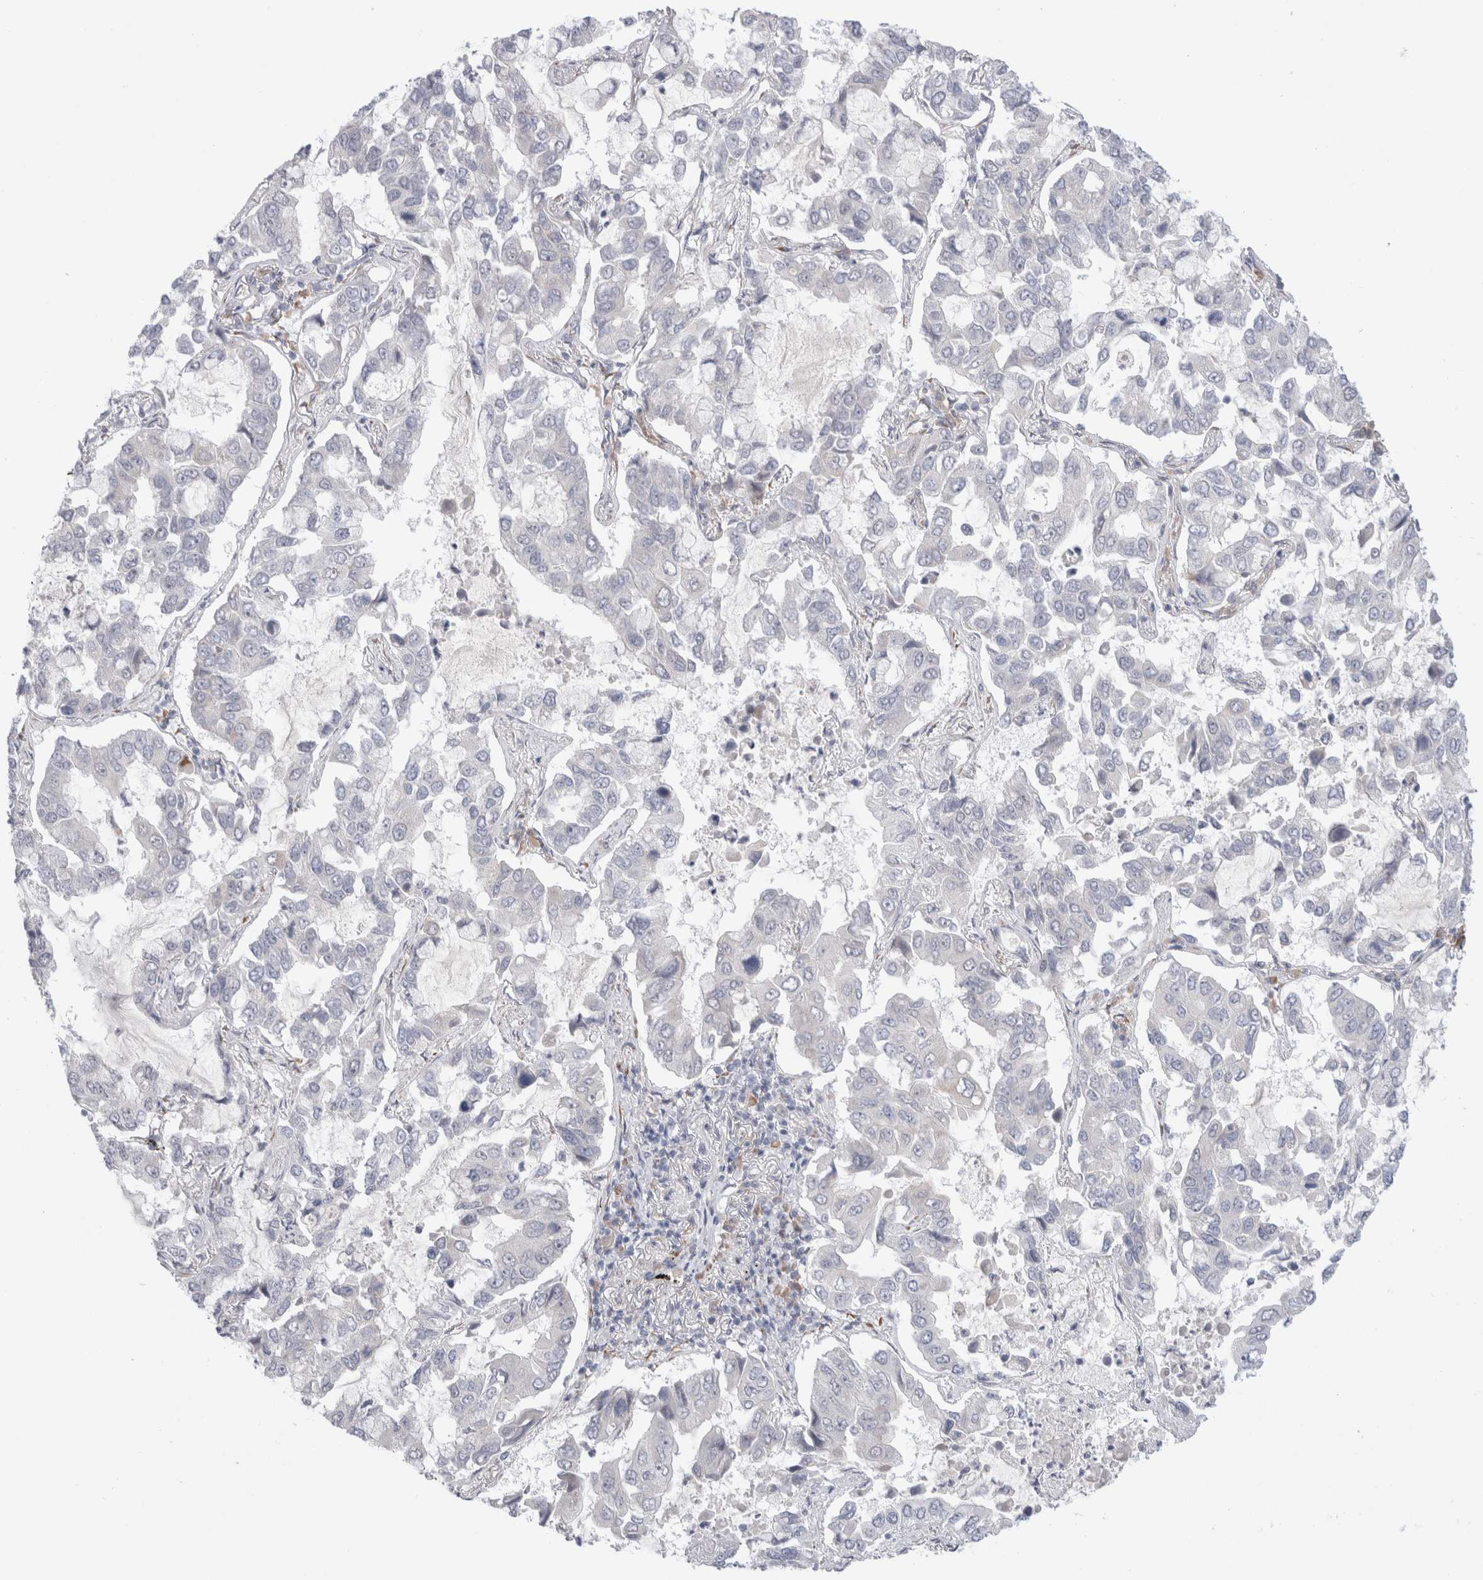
{"staining": {"intensity": "negative", "quantity": "none", "location": "none"}, "tissue": "lung cancer", "cell_type": "Tumor cells", "image_type": "cancer", "snomed": [{"axis": "morphology", "description": "Adenocarcinoma, NOS"}, {"axis": "topography", "description": "Lung"}], "caption": "This is an immunohistochemistry (IHC) image of adenocarcinoma (lung). There is no staining in tumor cells.", "gene": "TRMT1L", "patient": {"sex": "male", "age": 64}}